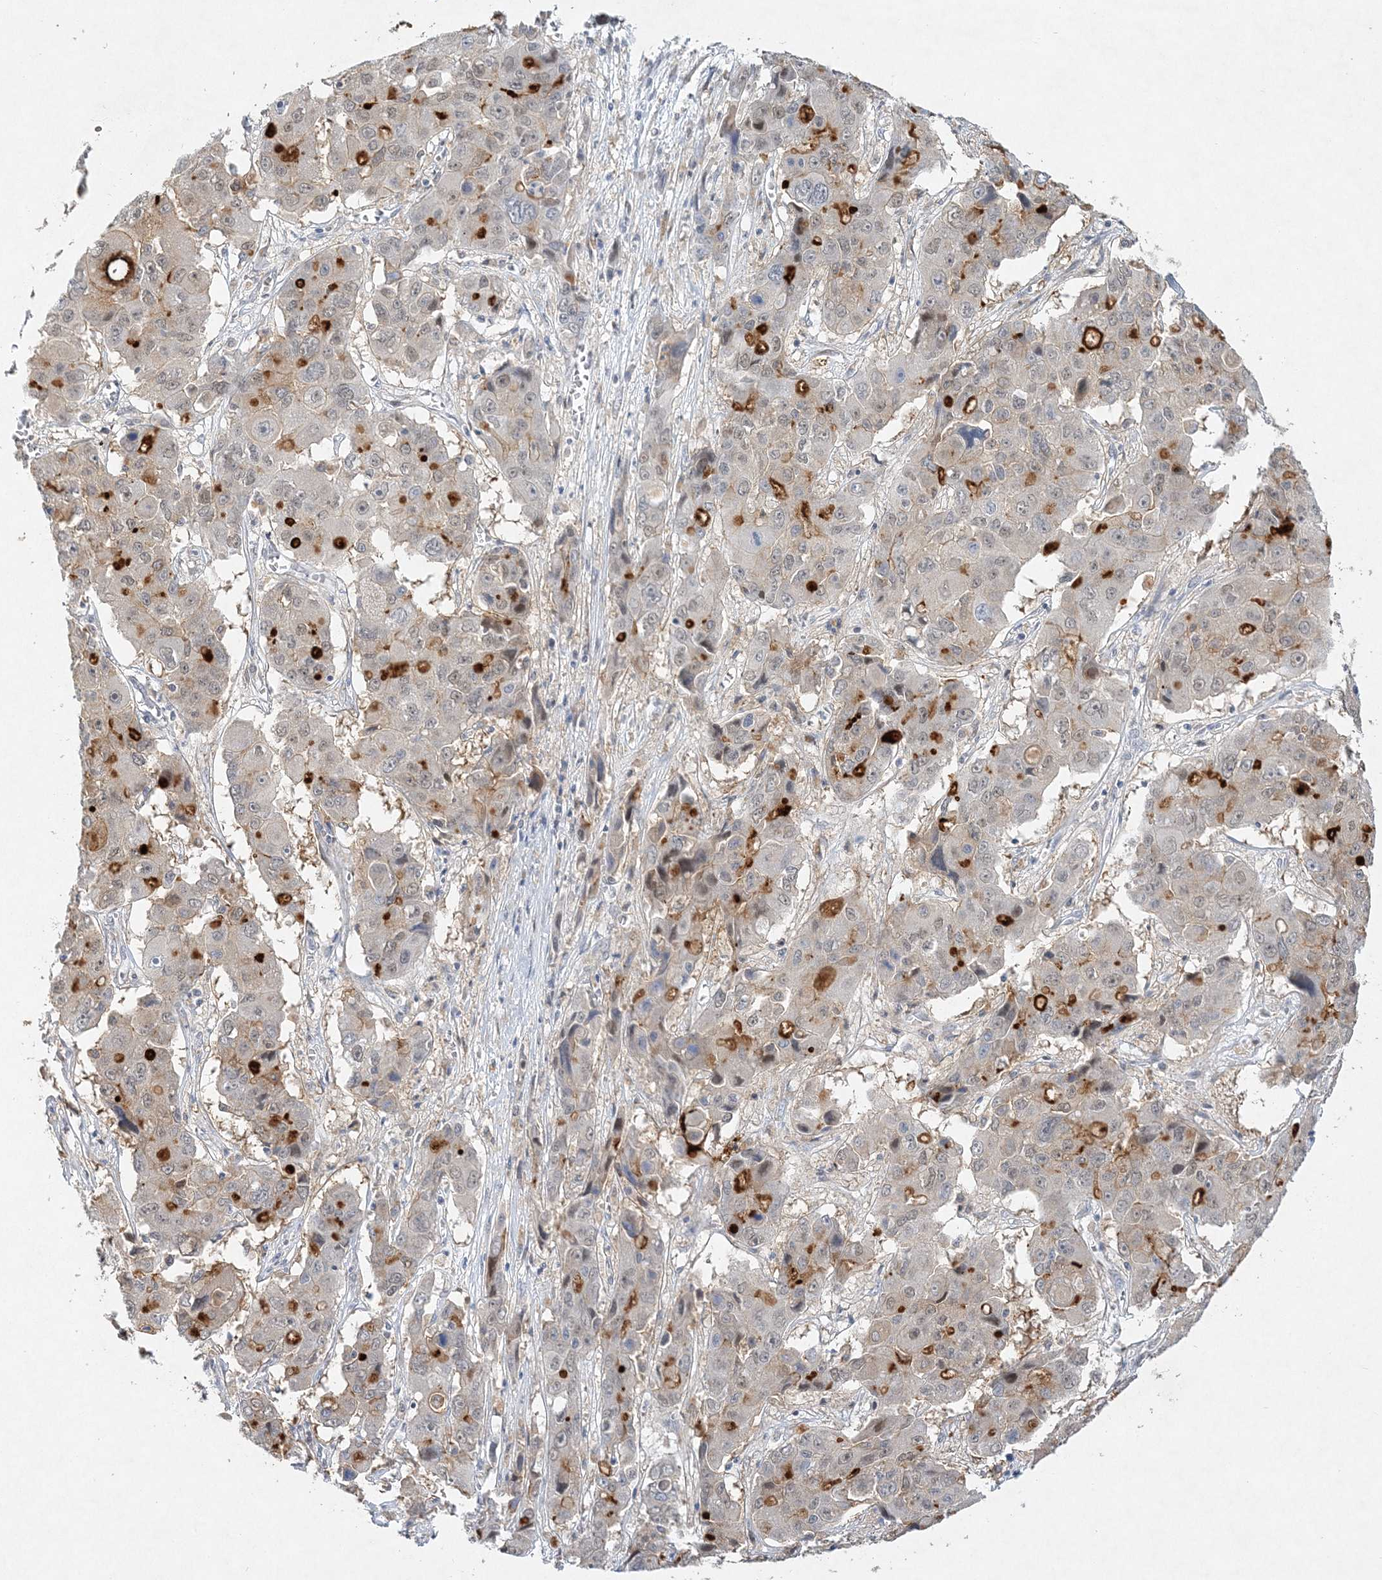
{"staining": {"intensity": "strong", "quantity": "<25%", "location": "cytoplasmic/membranous"}, "tissue": "liver cancer", "cell_type": "Tumor cells", "image_type": "cancer", "snomed": [{"axis": "morphology", "description": "Cholangiocarcinoma"}, {"axis": "topography", "description": "Liver"}], "caption": "About <25% of tumor cells in human liver cholangiocarcinoma exhibit strong cytoplasmic/membranous protein expression as visualized by brown immunohistochemical staining.", "gene": "MAT2B", "patient": {"sex": "male", "age": 67}}